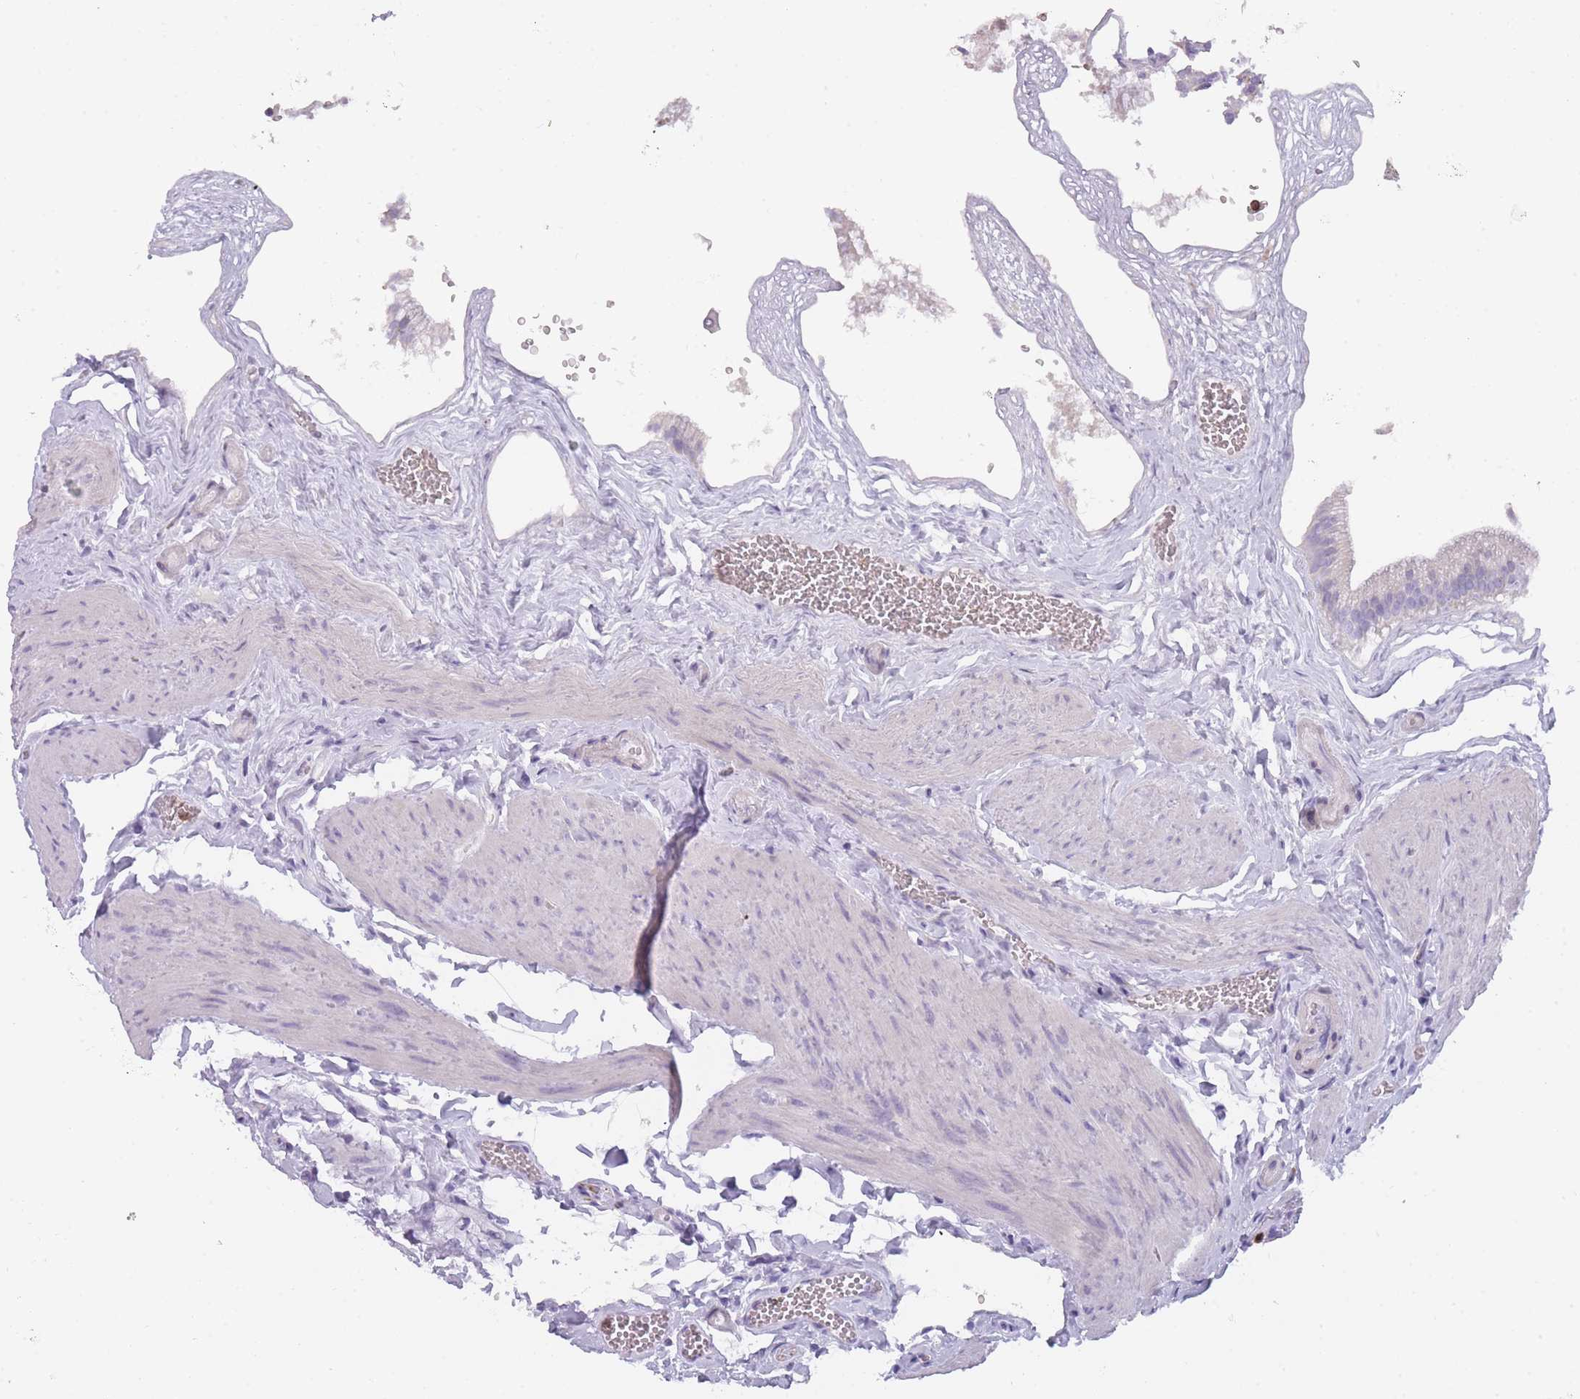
{"staining": {"intensity": "negative", "quantity": "none", "location": "none"}, "tissue": "gallbladder", "cell_type": "Glandular cells", "image_type": "normal", "snomed": [{"axis": "morphology", "description": "Normal tissue, NOS"}, {"axis": "topography", "description": "Gallbladder"}], "caption": "Immunohistochemistry of unremarkable gallbladder demonstrates no positivity in glandular cells. The staining is performed using DAB (3,3'-diaminobenzidine) brown chromogen with nuclei counter-stained in using hematoxylin.", "gene": "CR1L", "patient": {"sex": "female", "age": 54}}